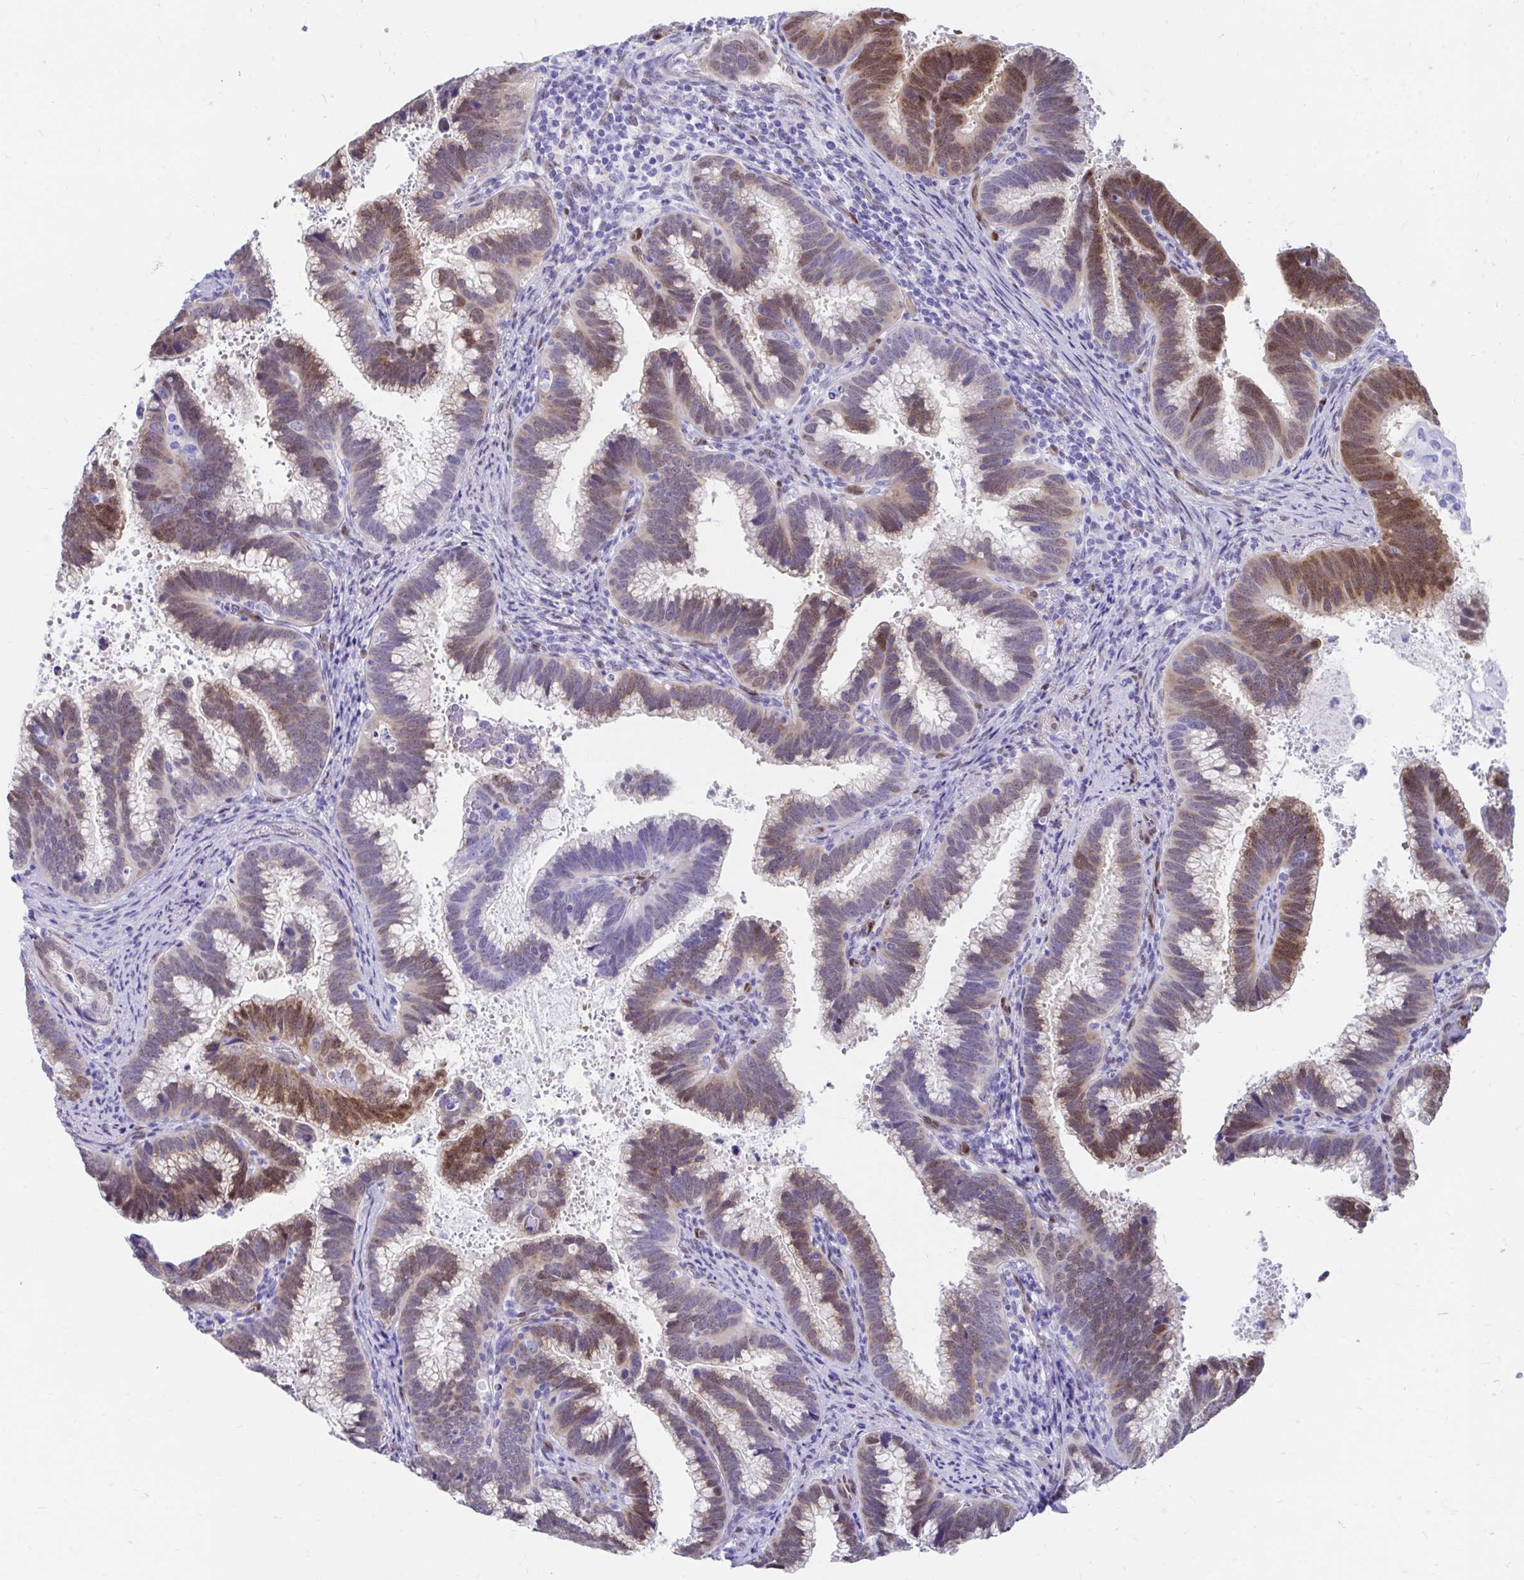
{"staining": {"intensity": "moderate", "quantity": "<25%", "location": "cytoplasmic/membranous,nuclear"}, "tissue": "cervical cancer", "cell_type": "Tumor cells", "image_type": "cancer", "snomed": [{"axis": "morphology", "description": "Adenocarcinoma, NOS"}, {"axis": "topography", "description": "Cervix"}], "caption": "Cervical cancer tissue shows moderate cytoplasmic/membranous and nuclear expression in about <25% of tumor cells", "gene": "RBPMS", "patient": {"sex": "female", "age": 56}}